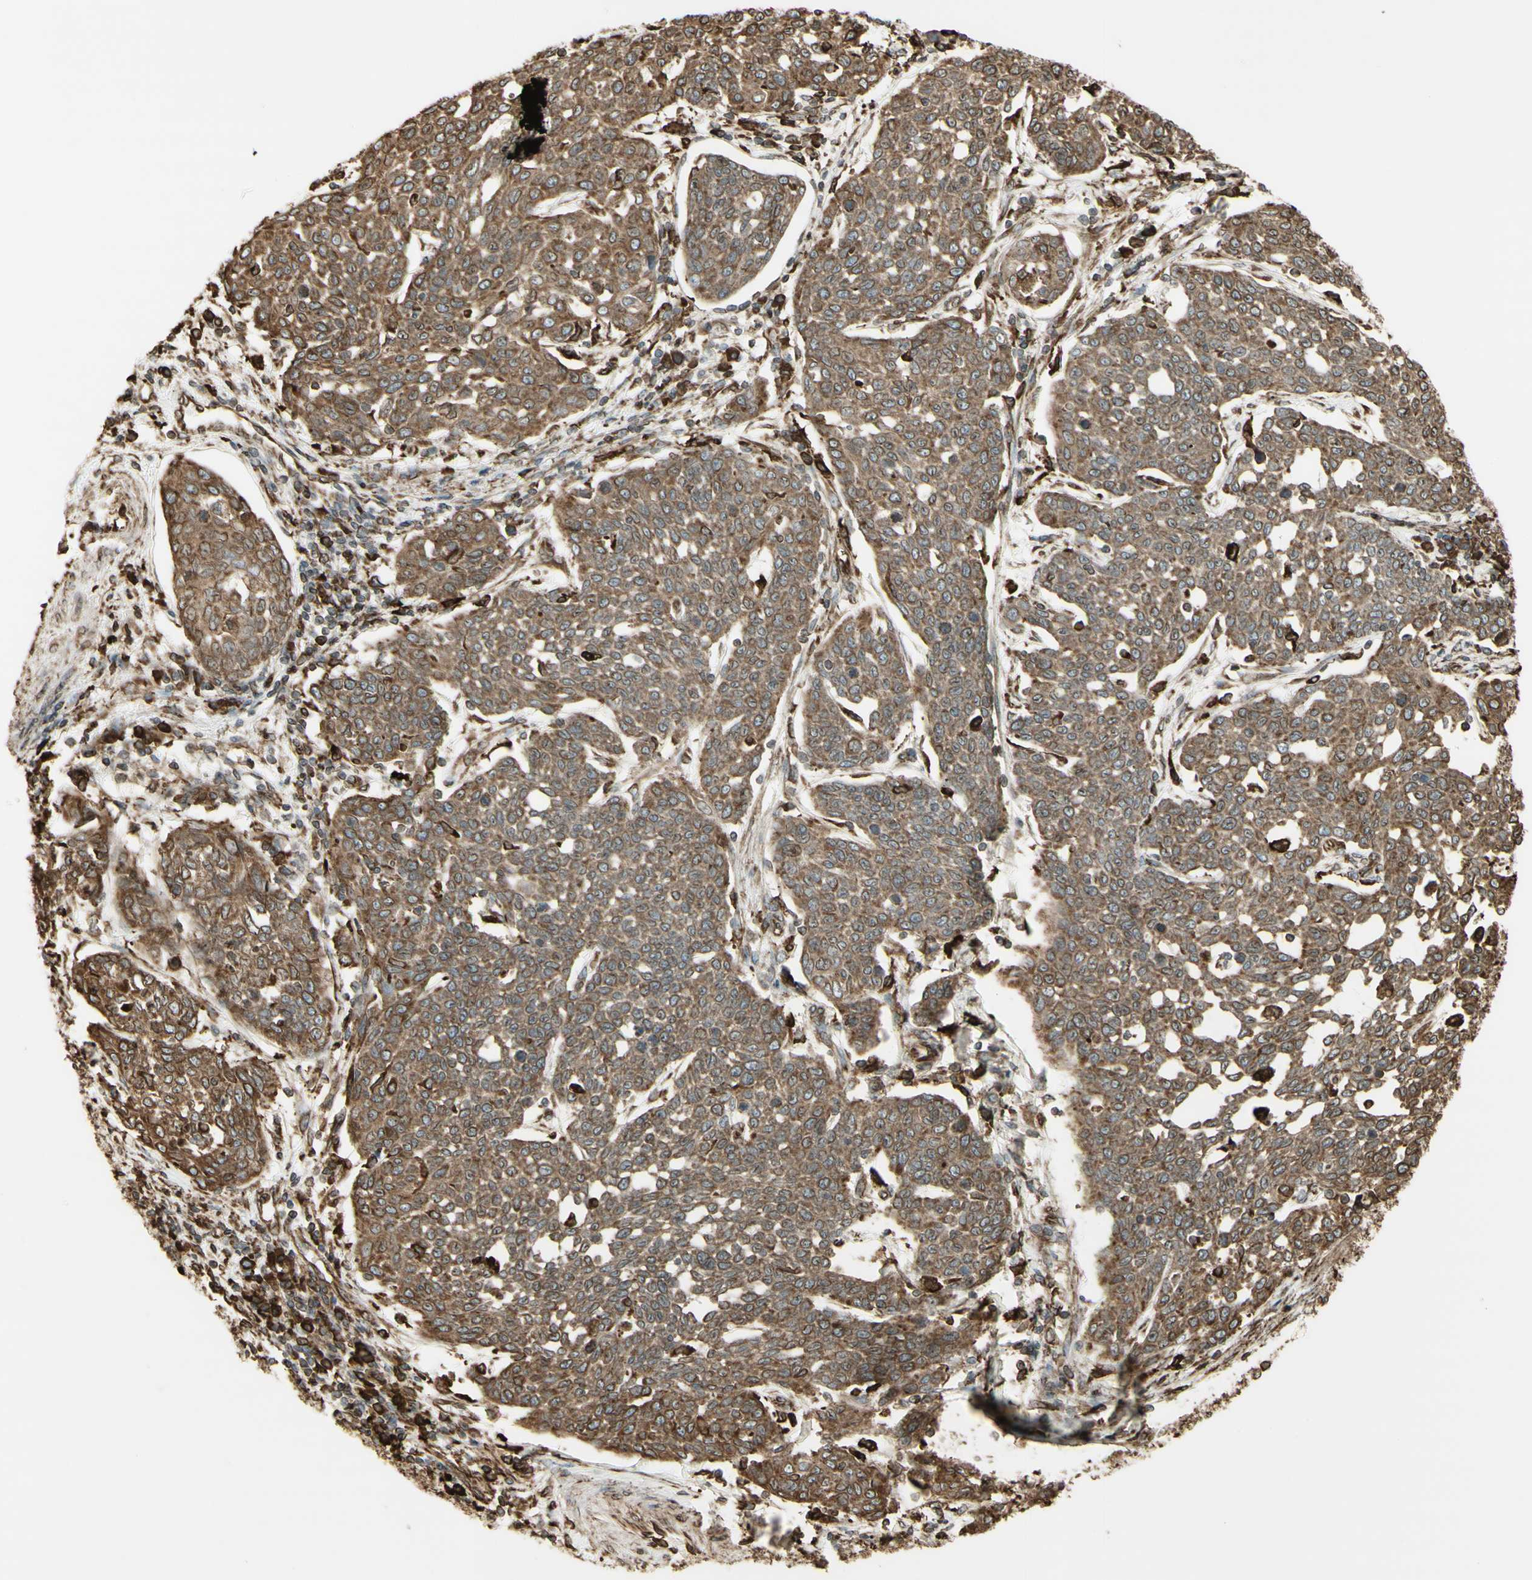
{"staining": {"intensity": "moderate", "quantity": "25%-75%", "location": "cytoplasmic/membranous"}, "tissue": "cervical cancer", "cell_type": "Tumor cells", "image_type": "cancer", "snomed": [{"axis": "morphology", "description": "Squamous cell carcinoma, NOS"}, {"axis": "topography", "description": "Cervix"}], "caption": "Approximately 25%-75% of tumor cells in human squamous cell carcinoma (cervical) reveal moderate cytoplasmic/membranous protein positivity as visualized by brown immunohistochemical staining.", "gene": "CANX", "patient": {"sex": "female", "age": 34}}